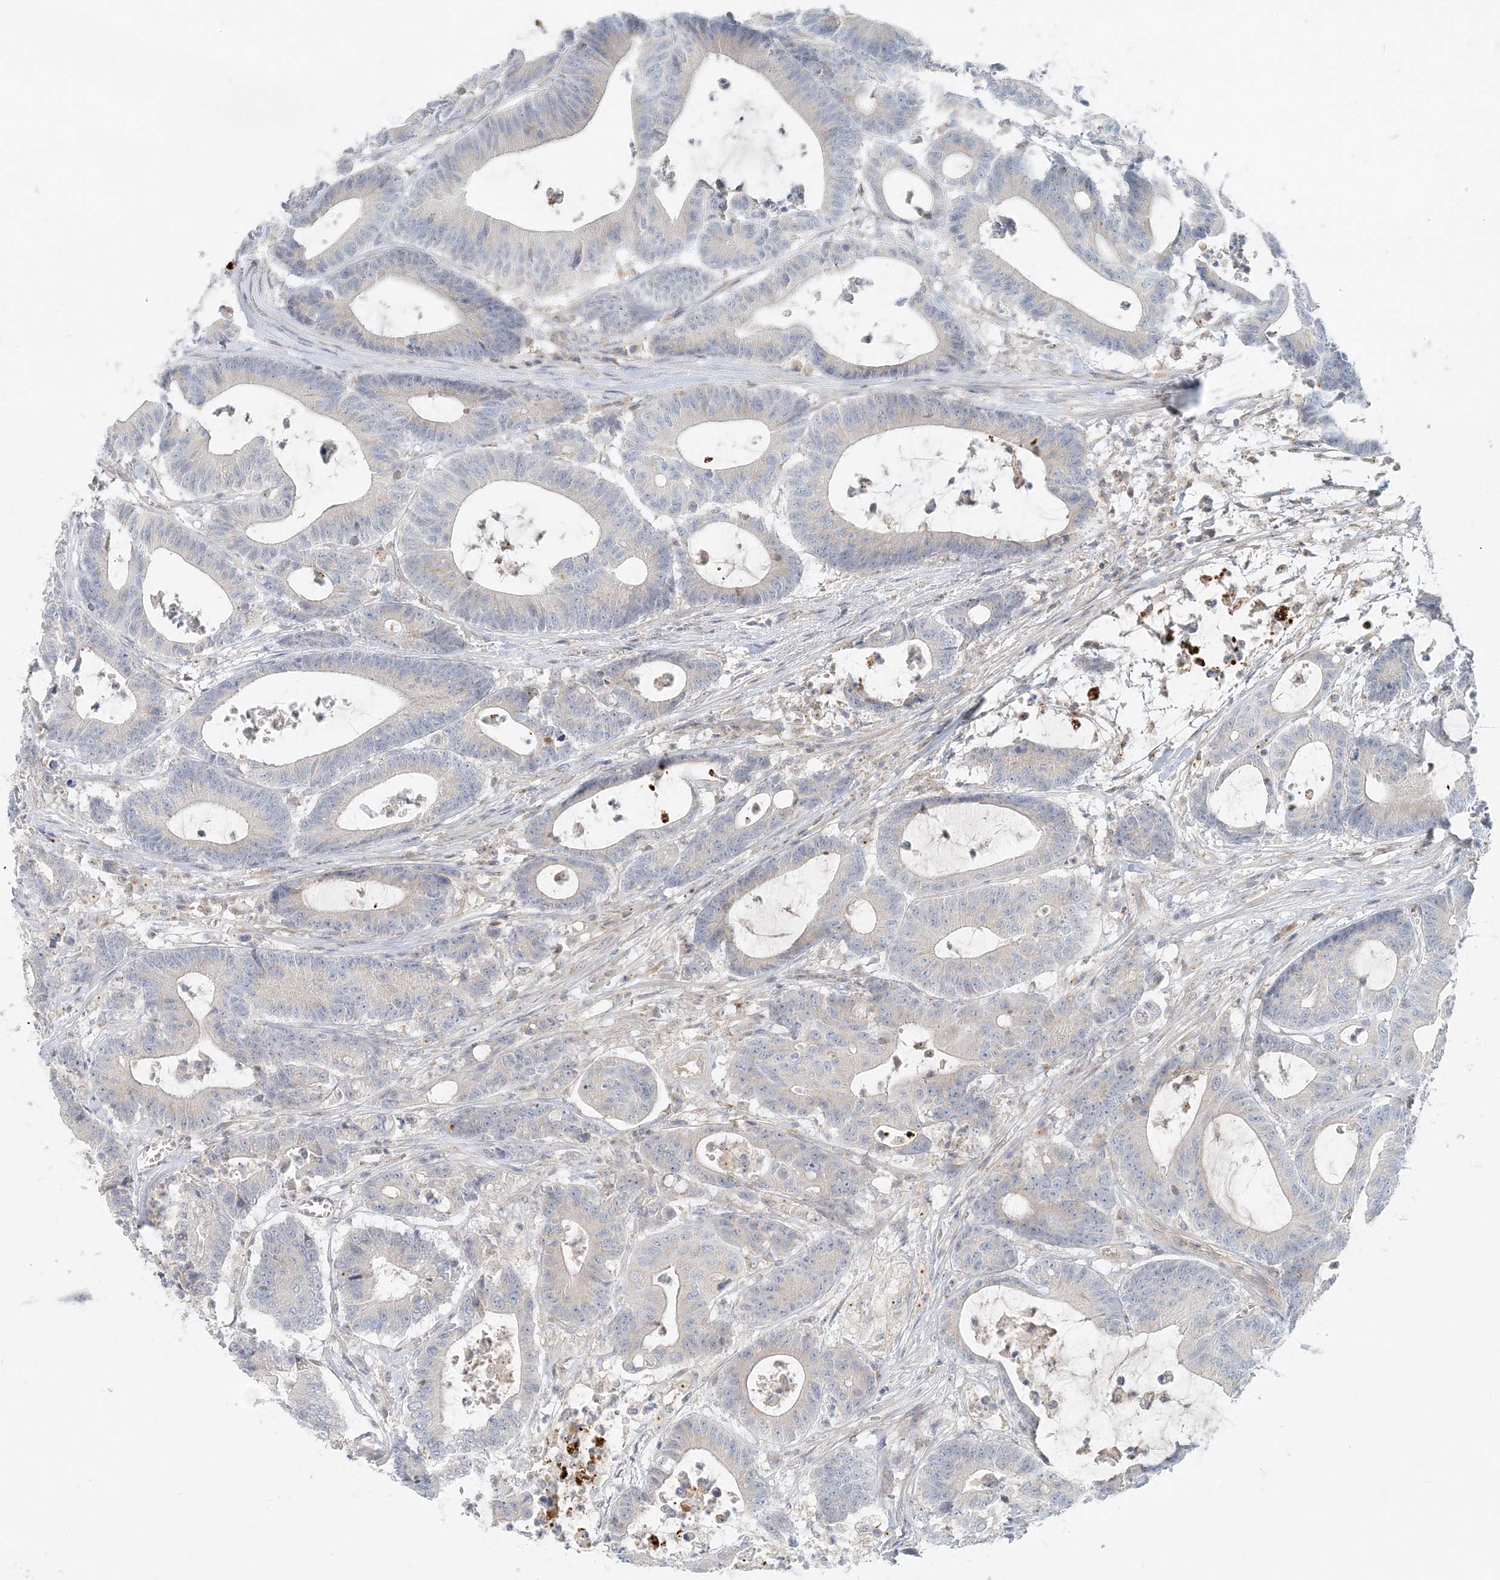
{"staining": {"intensity": "negative", "quantity": "none", "location": "none"}, "tissue": "colorectal cancer", "cell_type": "Tumor cells", "image_type": "cancer", "snomed": [{"axis": "morphology", "description": "Adenocarcinoma, NOS"}, {"axis": "topography", "description": "Colon"}], "caption": "The histopathology image displays no significant expression in tumor cells of colorectal adenocarcinoma. Brightfield microscopy of immunohistochemistry stained with DAB (brown) and hematoxylin (blue), captured at high magnification.", "gene": "NAA11", "patient": {"sex": "female", "age": 84}}